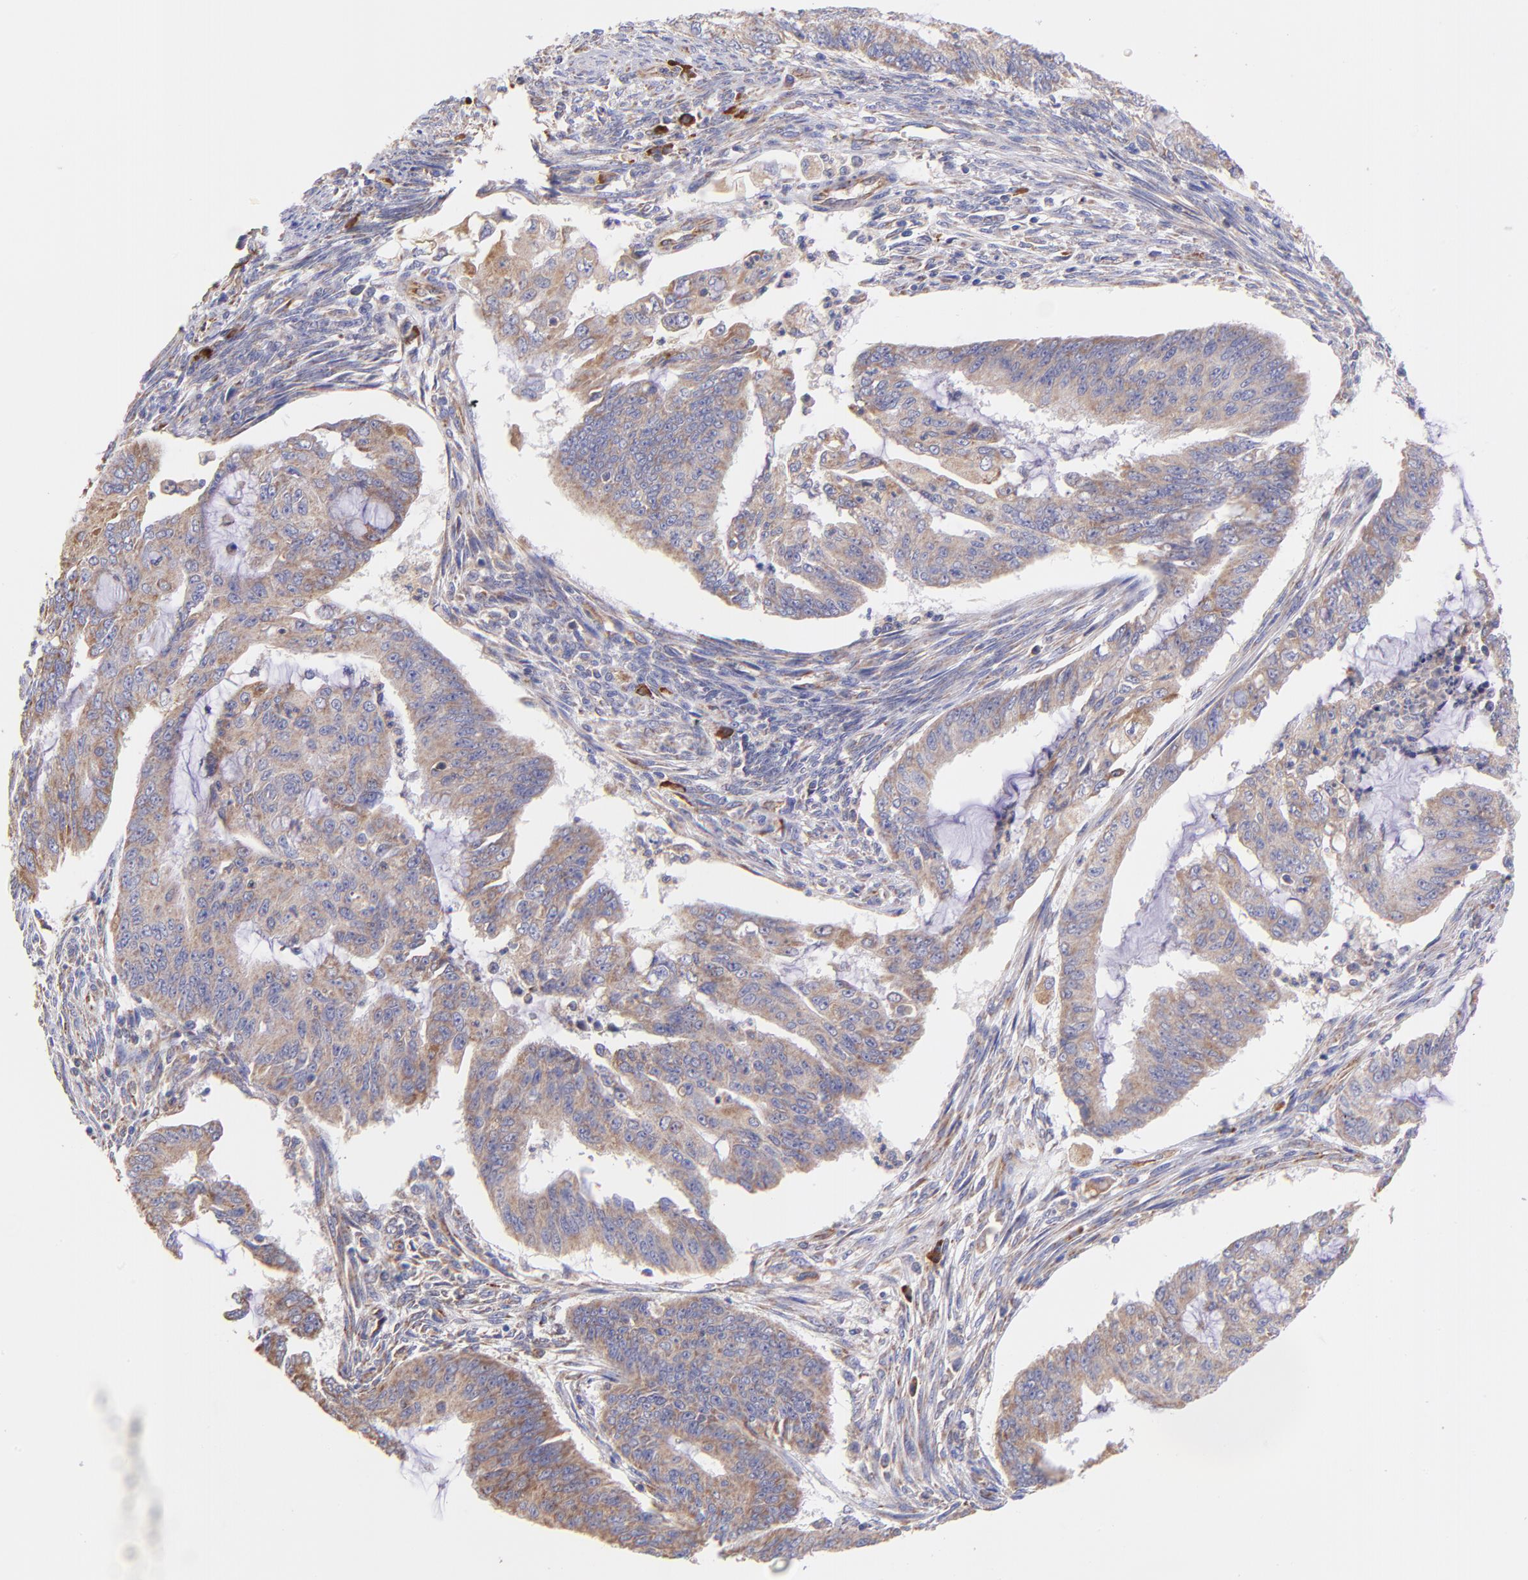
{"staining": {"intensity": "weak", "quantity": ">75%", "location": "cytoplasmic/membranous"}, "tissue": "endometrial cancer", "cell_type": "Tumor cells", "image_type": "cancer", "snomed": [{"axis": "morphology", "description": "Adenocarcinoma, NOS"}, {"axis": "topography", "description": "Endometrium"}], "caption": "IHC (DAB) staining of endometrial adenocarcinoma demonstrates weak cytoplasmic/membranous protein staining in about >75% of tumor cells.", "gene": "PREX1", "patient": {"sex": "female", "age": 75}}